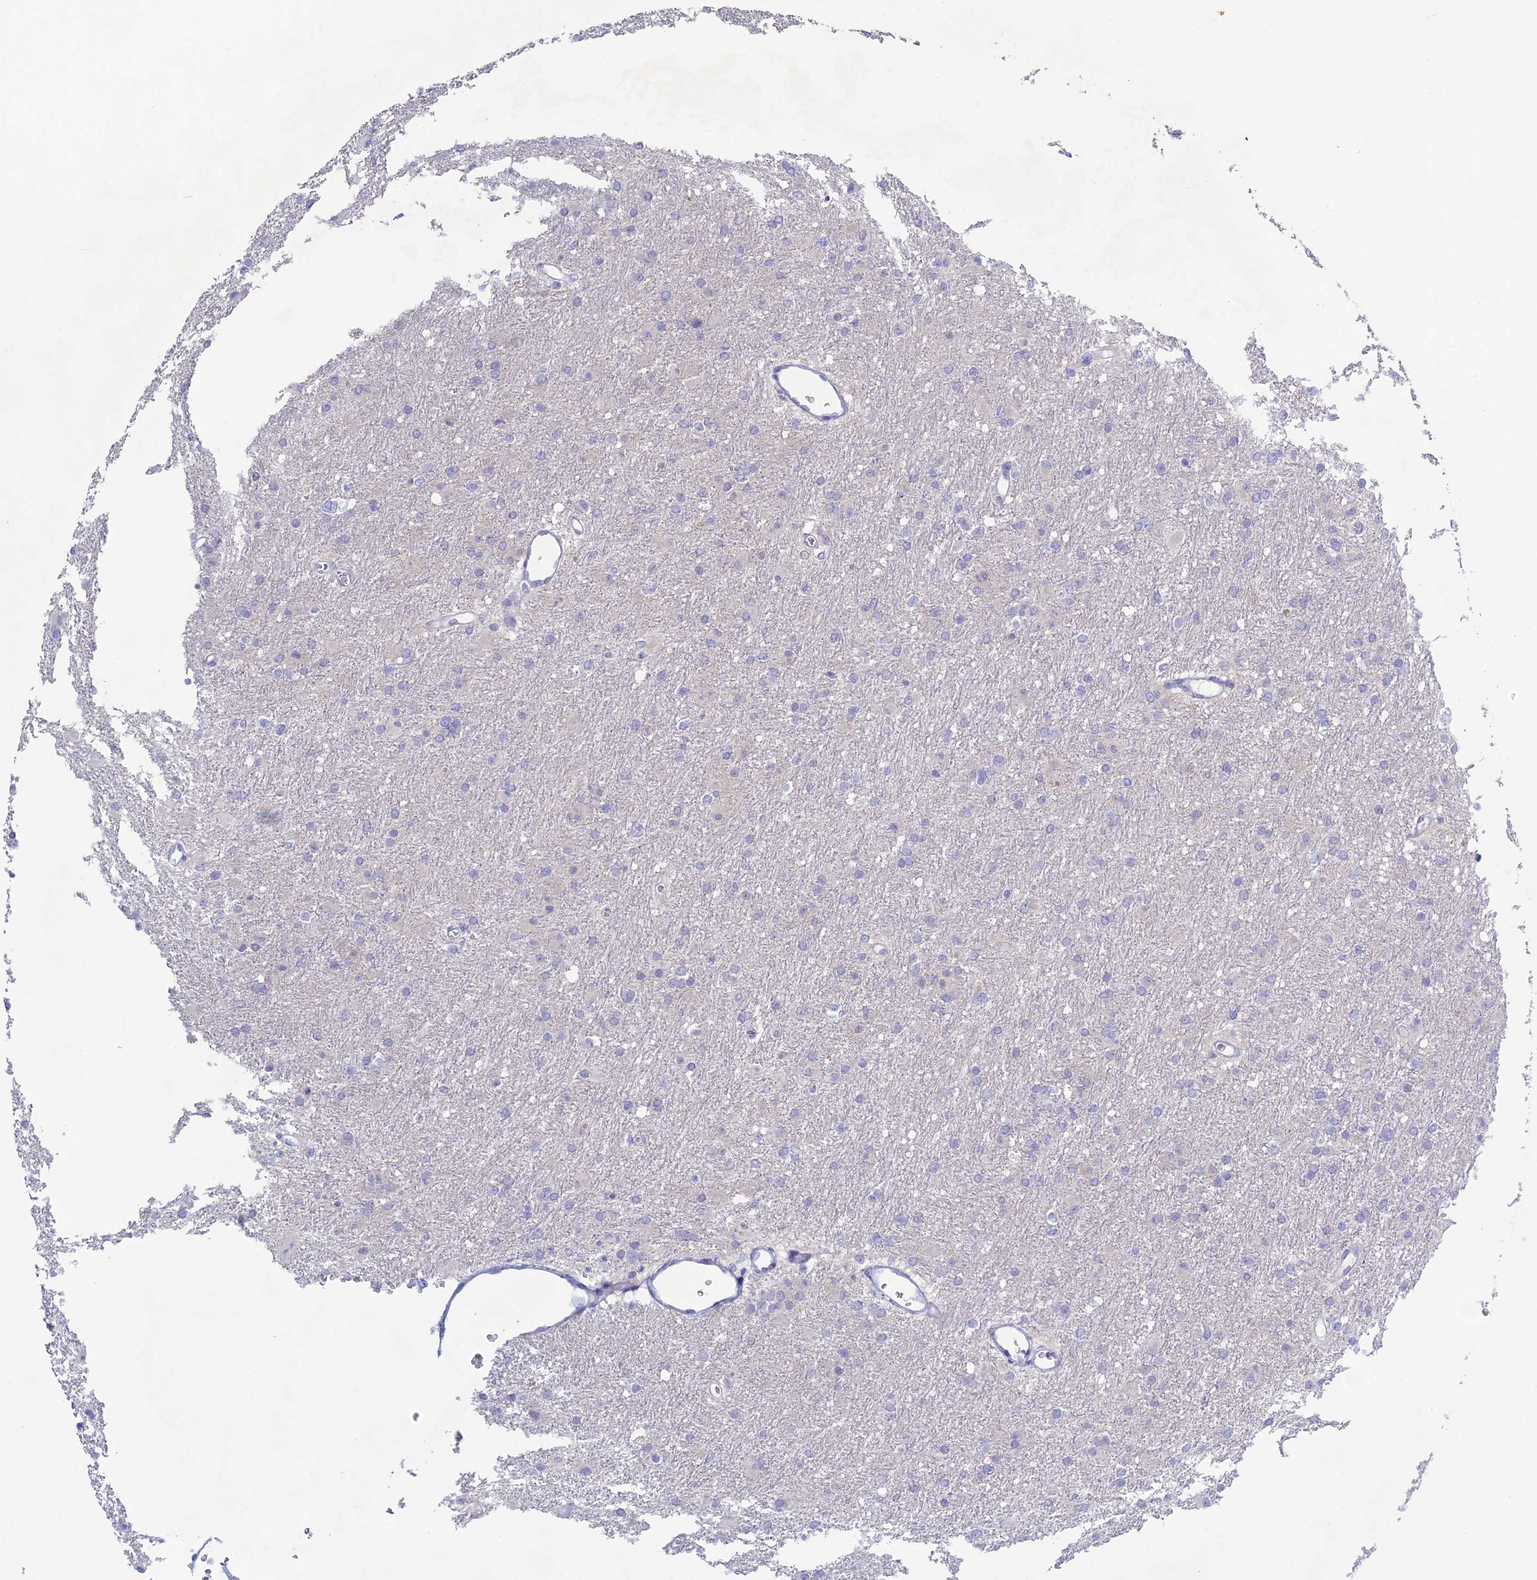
{"staining": {"intensity": "negative", "quantity": "none", "location": "none"}, "tissue": "glioma", "cell_type": "Tumor cells", "image_type": "cancer", "snomed": [{"axis": "morphology", "description": "Glioma, malignant, High grade"}, {"axis": "topography", "description": "Cerebral cortex"}], "caption": "Tumor cells show no significant expression in glioma.", "gene": "LHFPL2", "patient": {"sex": "female", "age": 36}}